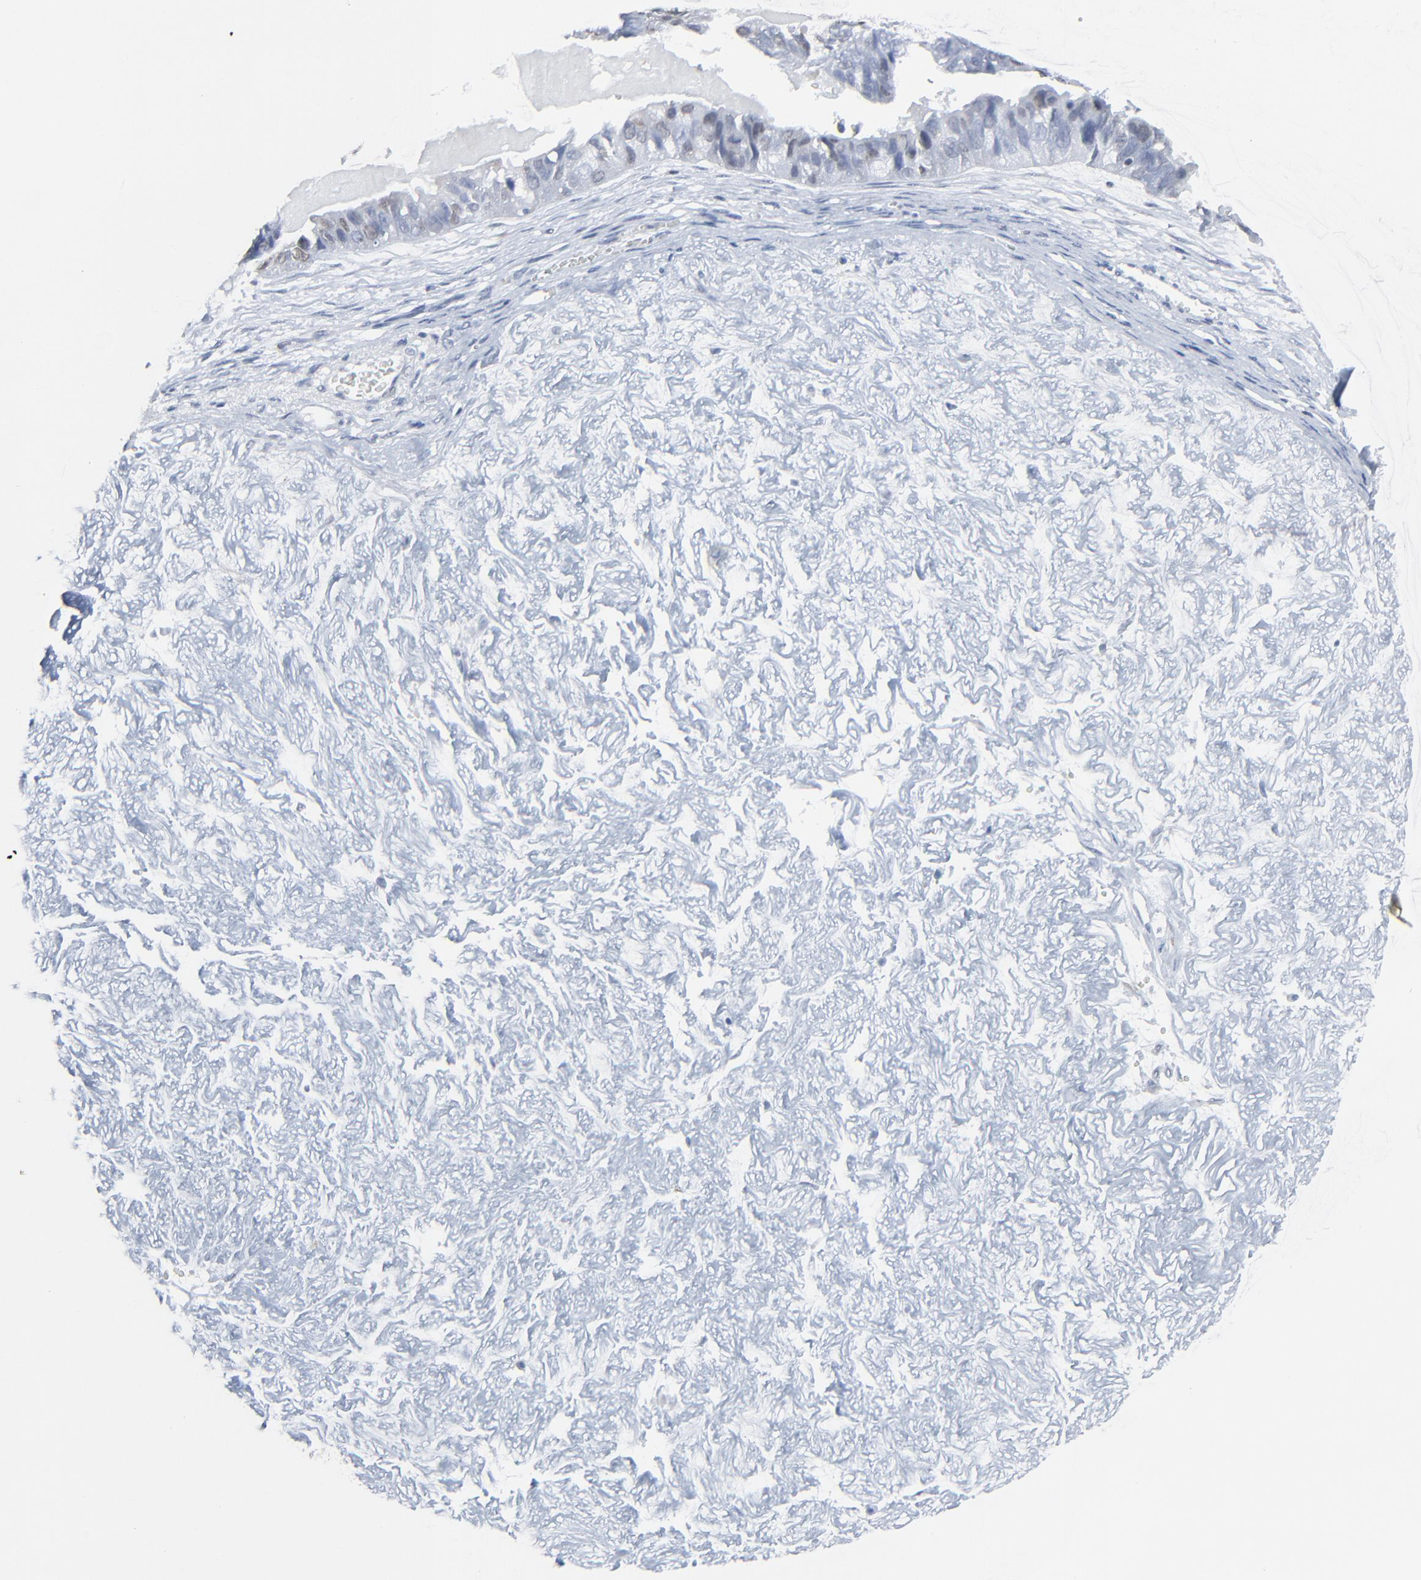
{"staining": {"intensity": "weak", "quantity": "<25%", "location": "nuclear"}, "tissue": "ovarian cancer", "cell_type": "Tumor cells", "image_type": "cancer", "snomed": [{"axis": "morphology", "description": "Carcinoma, endometroid"}, {"axis": "topography", "description": "Ovary"}], "caption": "Ovarian cancer was stained to show a protein in brown. There is no significant positivity in tumor cells.", "gene": "BIRC3", "patient": {"sex": "female", "age": 85}}